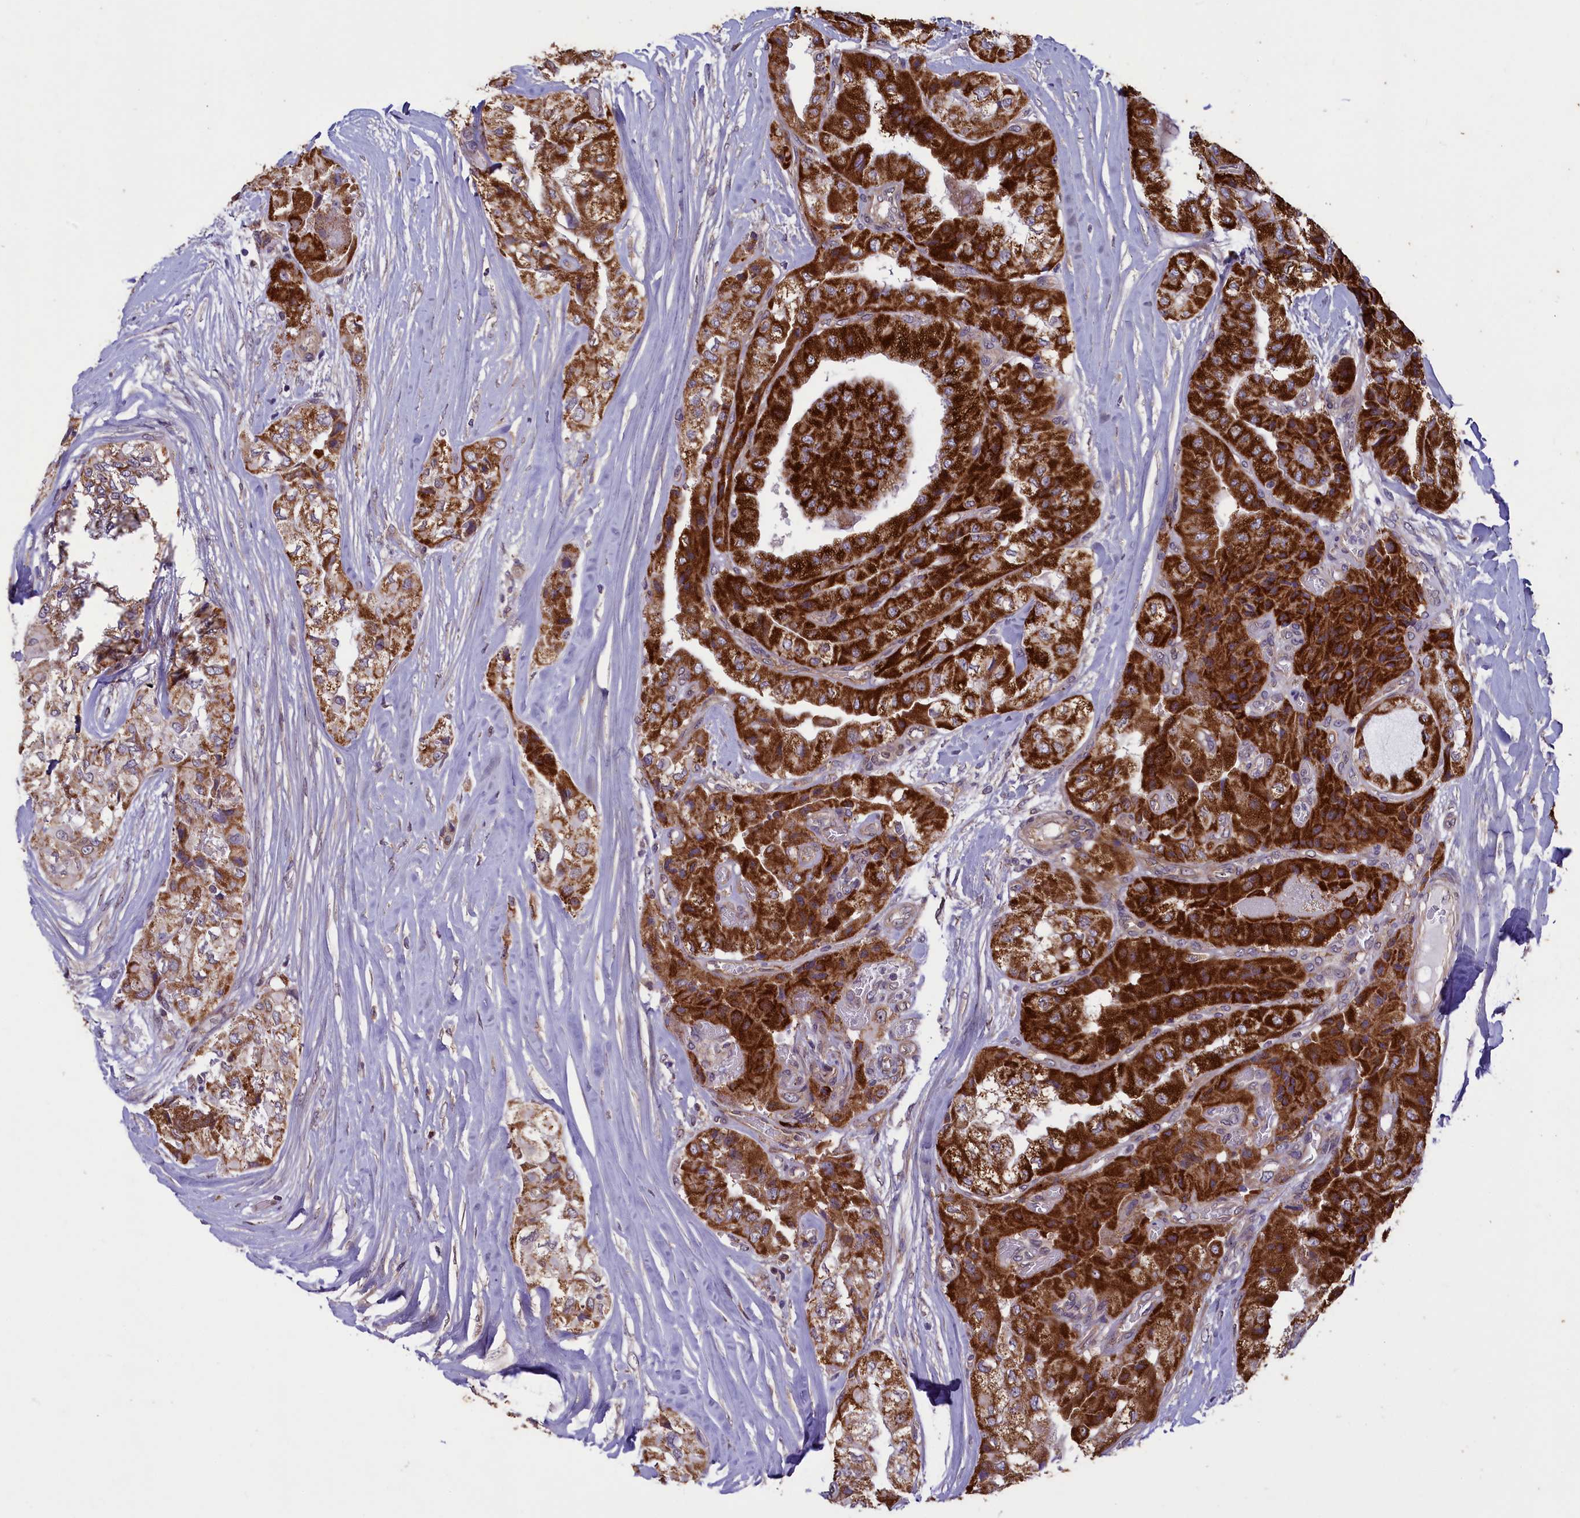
{"staining": {"intensity": "strong", "quantity": ">75%", "location": "cytoplasmic/membranous"}, "tissue": "thyroid cancer", "cell_type": "Tumor cells", "image_type": "cancer", "snomed": [{"axis": "morphology", "description": "Papillary adenocarcinoma, NOS"}, {"axis": "topography", "description": "Thyroid gland"}], "caption": "Papillary adenocarcinoma (thyroid) stained with a brown dye demonstrates strong cytoplasmic/membranous positive positivity in about >75% of tumor cells.", "gene": "ACAD8", "patient": {"sex": "female", "age": 59}}